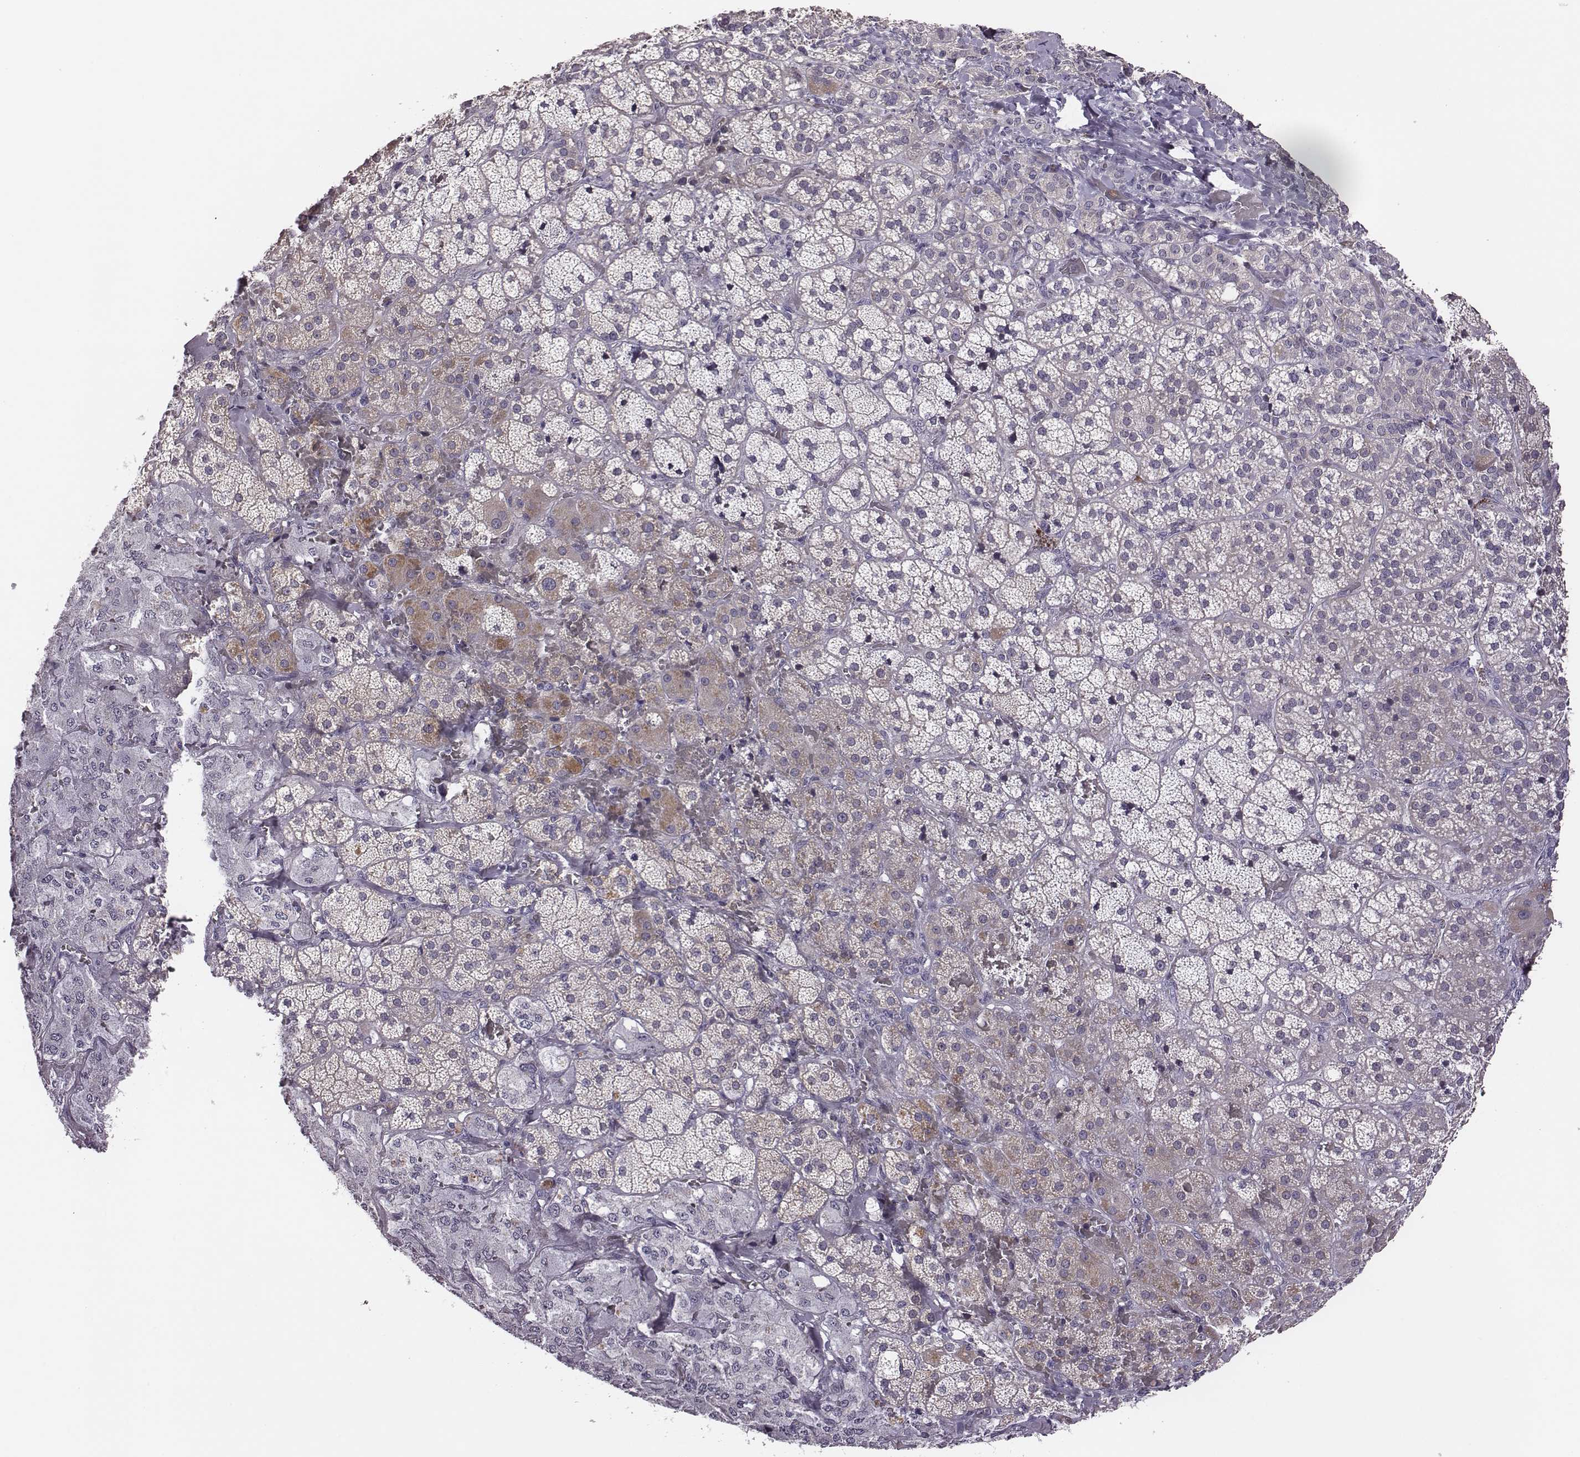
{"staining": {"intensity": "negative", "quantity": "none", "location": "none"}, "tissue": "adrenal gland", "cell_type": "Glandular cells", "image_type": "normal", "snomed": [{"axis": "morphology", "description": "Normal tissue, NOS"}, {"axis": "topography", "description": "Adrenal gland"}], "caption": "High power microscopy histopathology image of an immunohistochemistry histopathology image of benign adrenal gland, revealing no significant staining in glandular cells. The staining is performed using DAB (3,3'-diaminobenzidine) brown chromogen with nuclei counter-stained in using hematoxylin.", "gene": "KMO", "patient": {"sex": "male", "age": 57}}